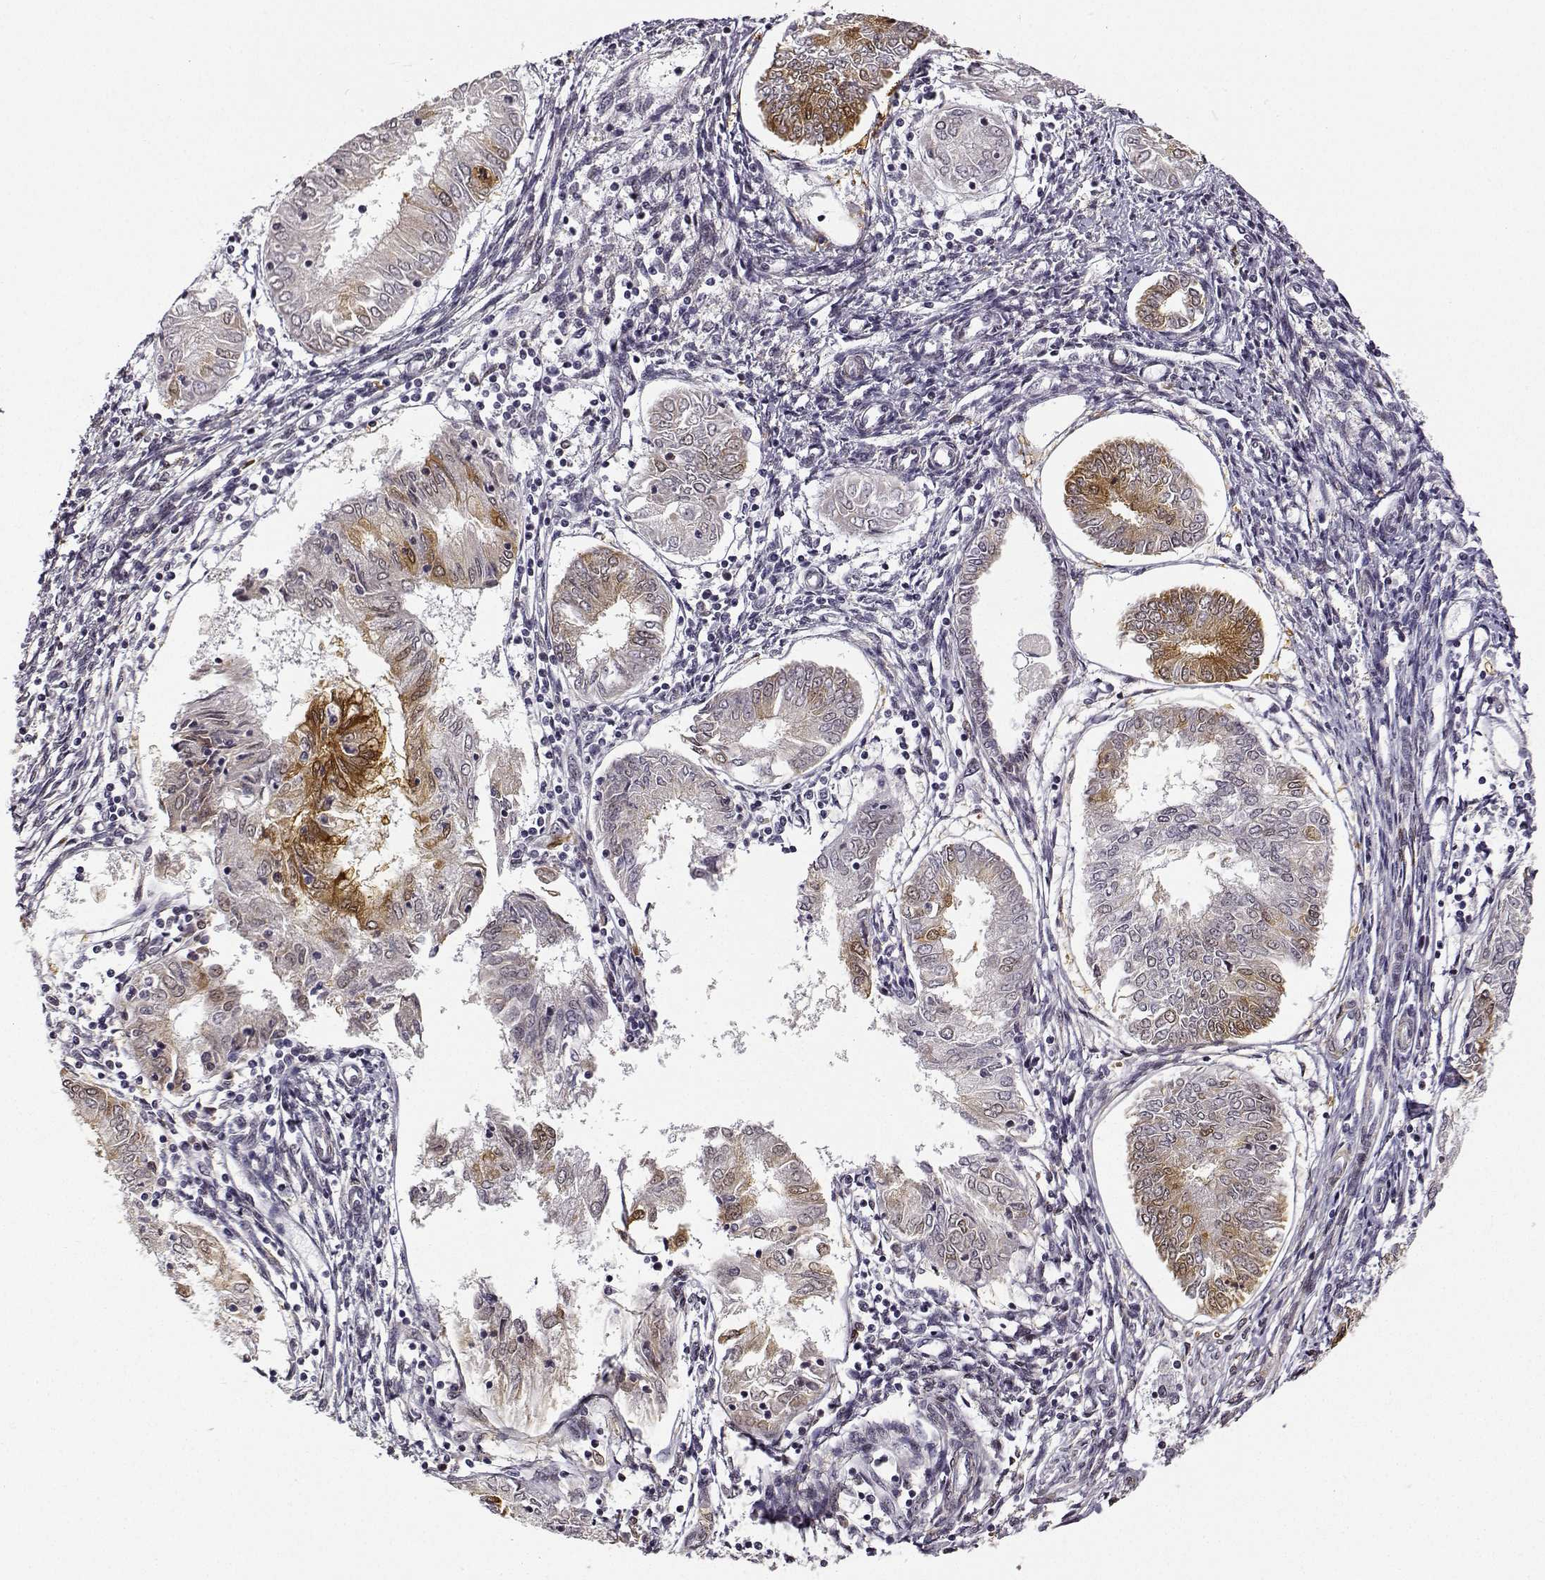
{"staining": {"intensity": "moderate", "quantity": "<25%", "location": "cytoplasmic/membranous"}, "tissue": "endometrial cancer", "cell_type": "Tumor cells", "image_type": "cancer", "snomed": [{"axis": "morphology", "description": "Adenocarcinoma, NOS"}, {"axis": "topography", "description": "Endometrium"}], "caption": "A high-resolution photomicrograph shows IHC staining of endometrial cancer, which displays moderate cytoplasmic/membranous expression in approximately <25% of tumor cells.", "gene": "PHGDH", "patient": {"sex": "female", "age": 68}}